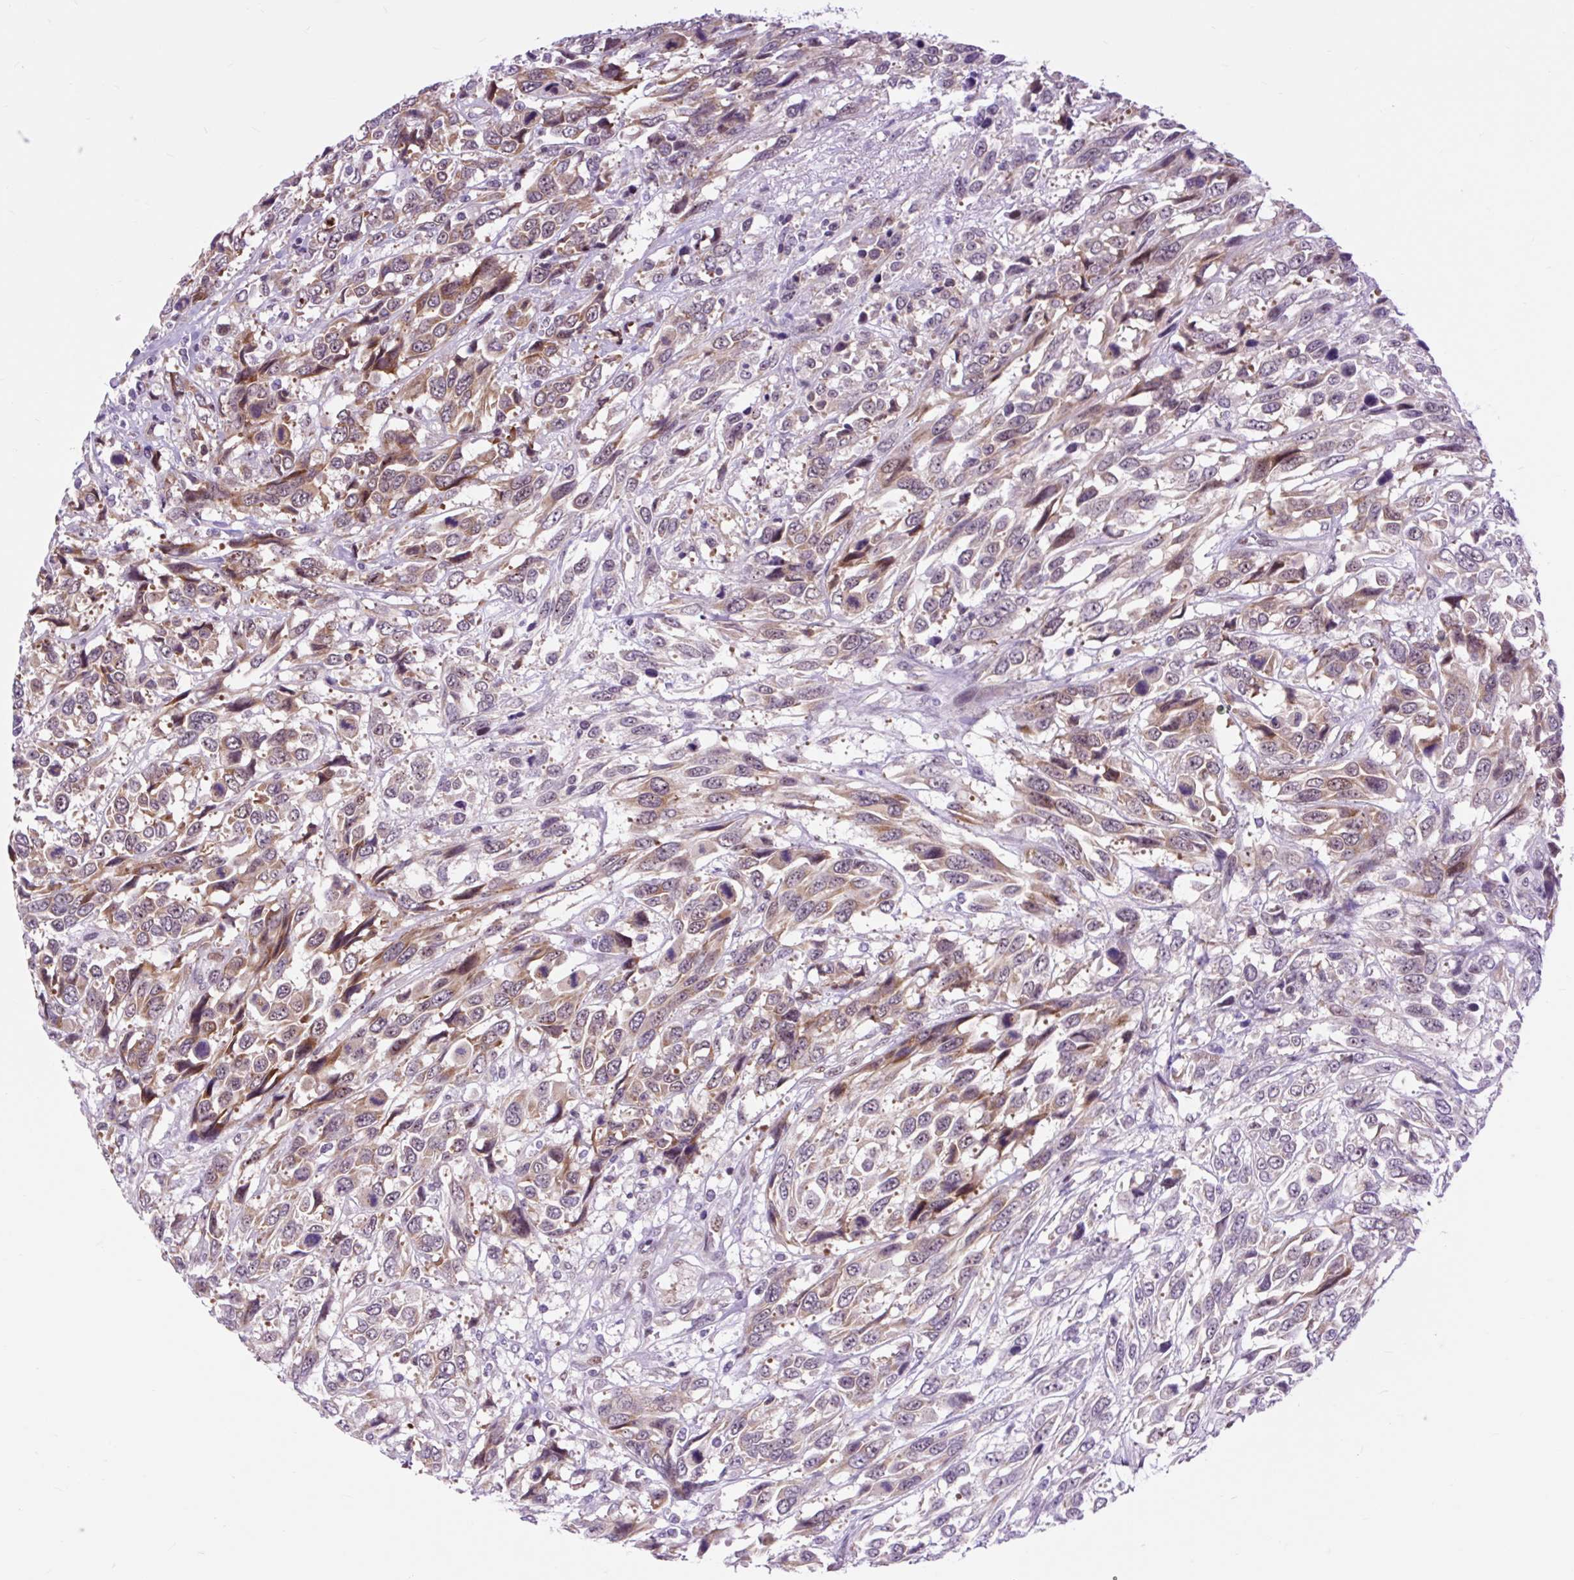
{"staining": {"intensity": "moderate", "quantity": "25%-75%", "location": "cytoplasmic/membranous"}, "tissue": "urothelial cancer", "cell_type": "Tumor cells", "image_type": "cancer", "snomed": [{"axis": "morphology", "description": "Urothelial carcinoma, High grade"}, {"axis": "topography", "description": "Urinary bladder"}], "caption": "Protein expression by immunohistochemistry (IHC) shows moderate cytoplasmic/membranous expression in about 25%-75% of tumor cells in high-grade urothelial carcinoma.", "gene": "CLK2", "patient": {"sex": "female", "age": 70}}